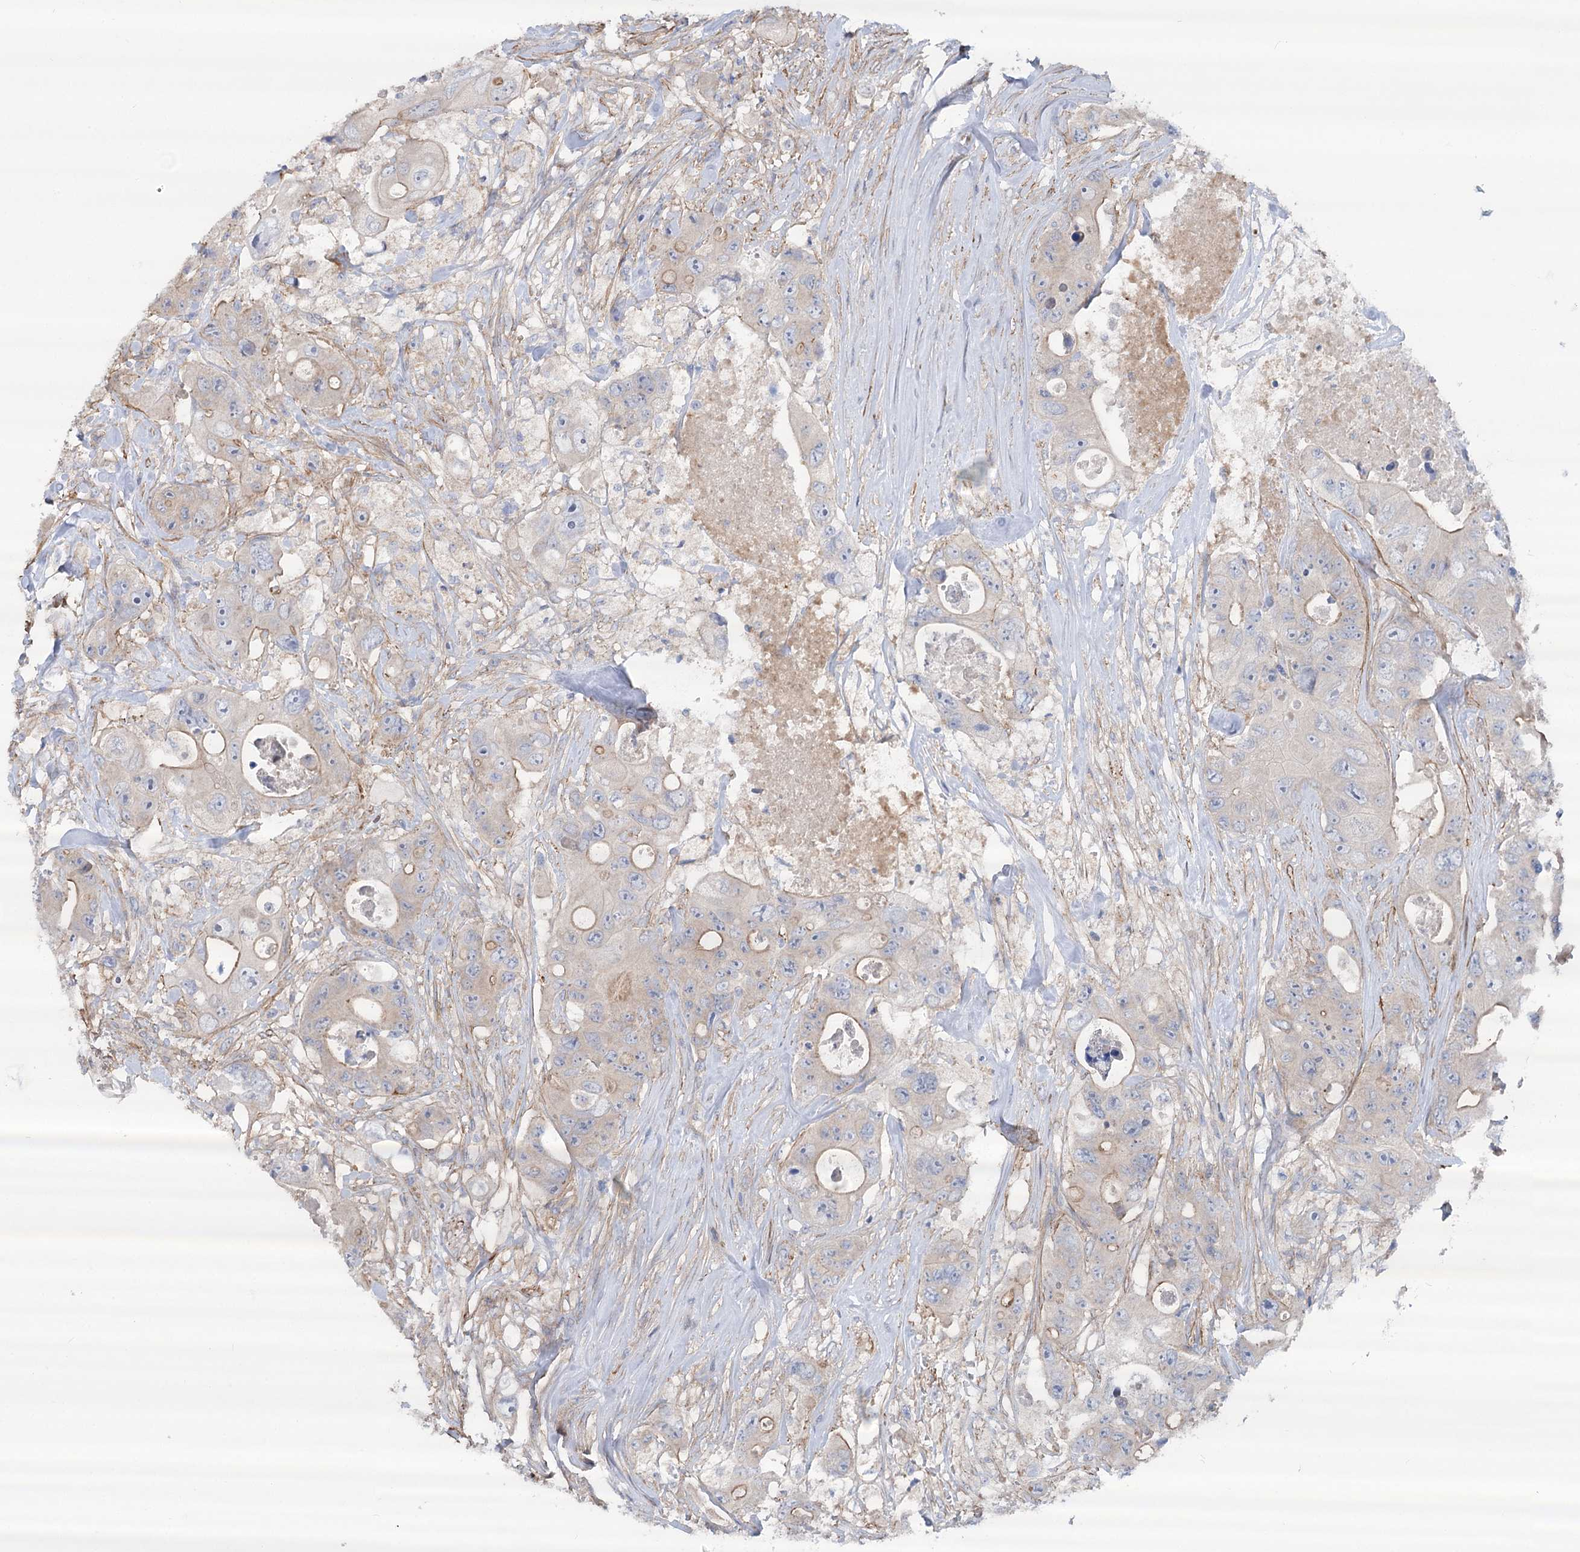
{"staining": {"intensity": "weak", "quantity": "<25%", "location": "cytoplasmic/membranous"}, "tissue": "colorectal cancer", "cell_type": "Tumor cells", "image_type": "cancer", "snomed": [{"axis": "morphology", "description": "Adenocarcinoma, NOS"}, {"axis": "topography", "description": "Colon"}], "caption": "Immunohistochemistry histopathology image of adenocarcinoma (colorectal) stained for a protein (brown), which exhibits no positivity in tumor cells.", "gene": "LARP1B", "patient": {"sex": "female", "age": 46}}